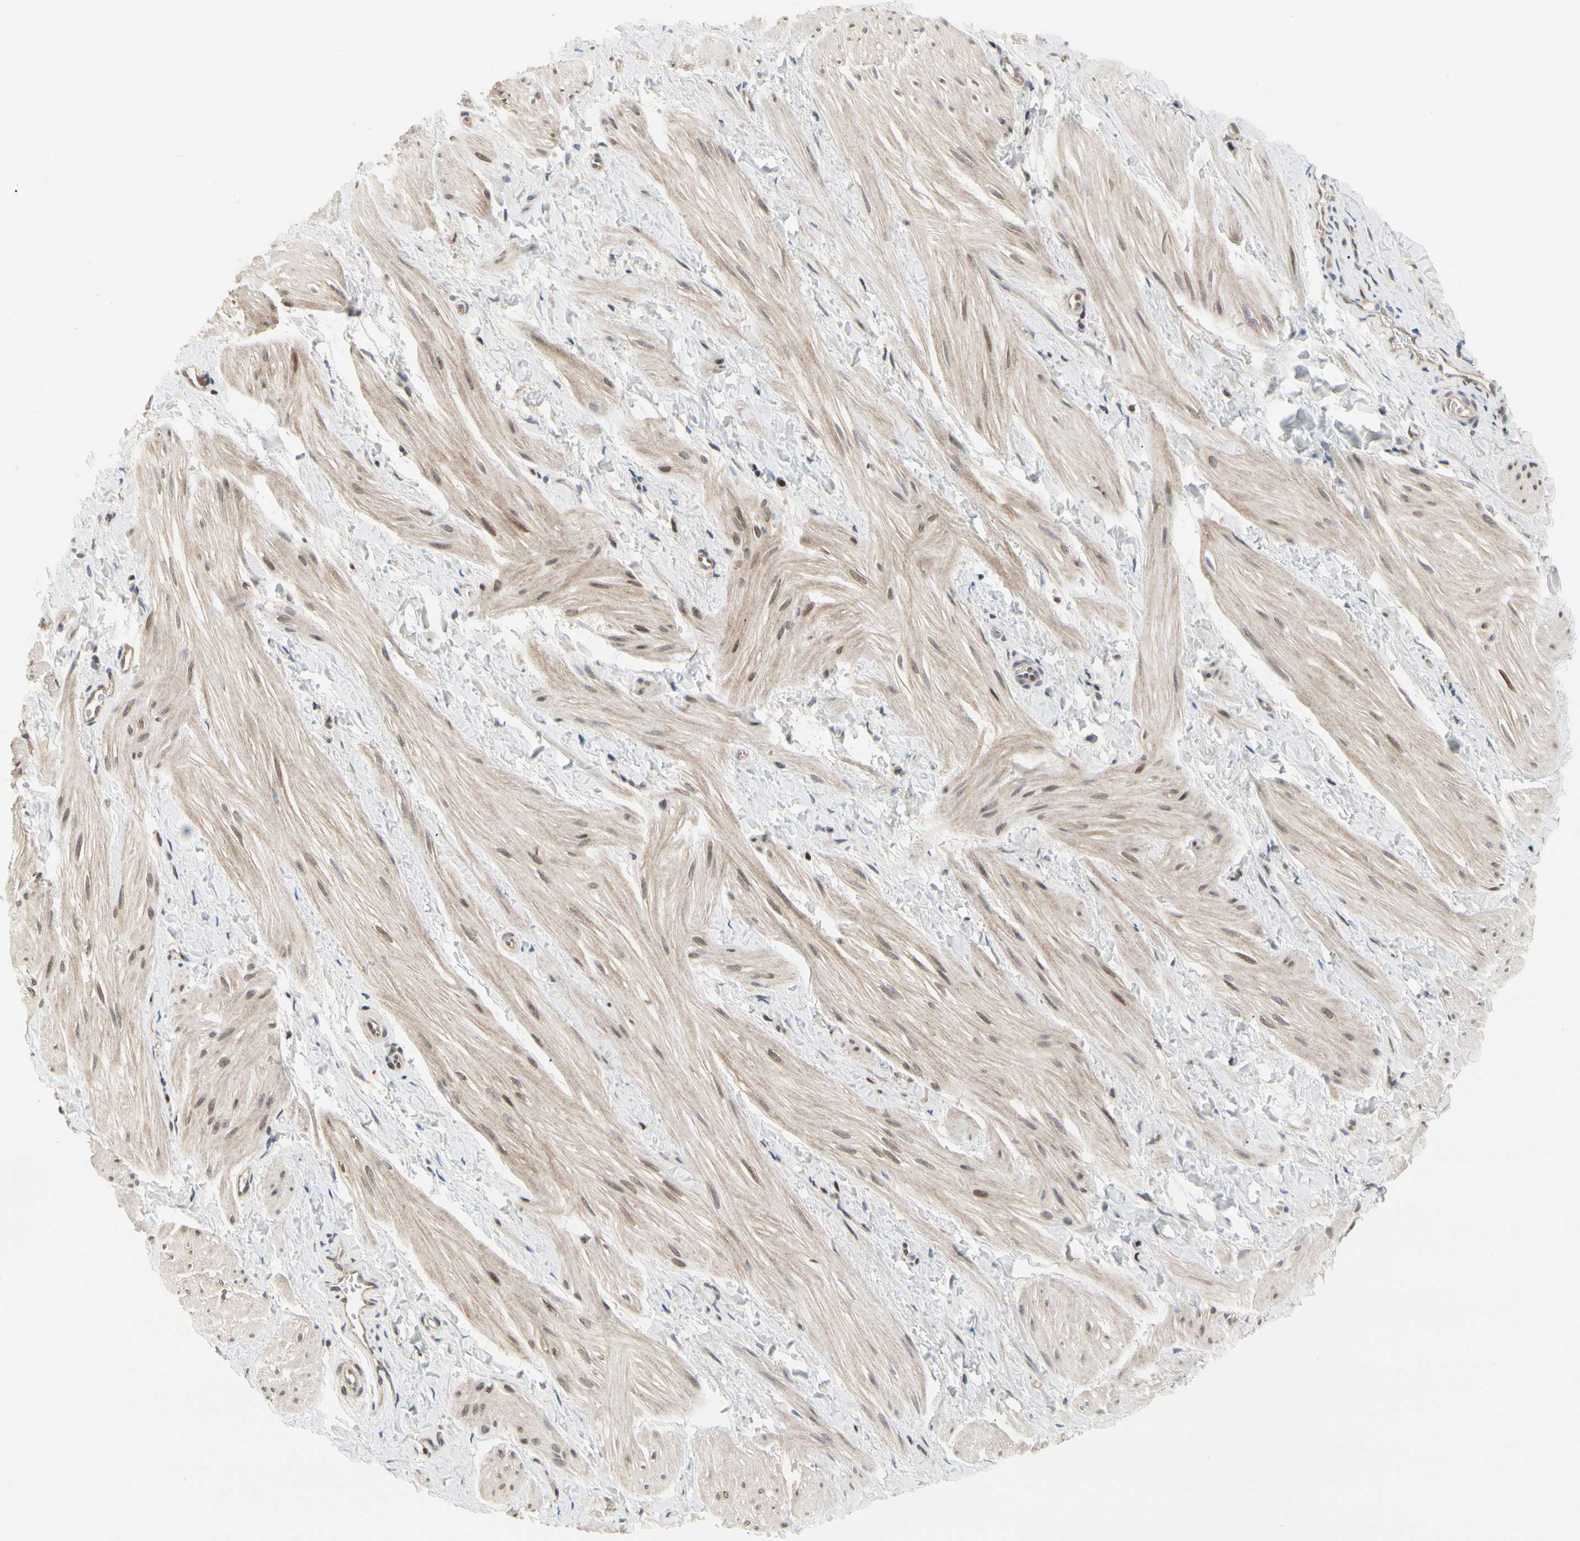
{"staining": {"intensity": "weak", "quantity": "25%-75%", "location": "cytoplasmic/membranous"}, "tissue": "smooth muscle", "cell_type": "Smooth muscle cells", "image_type": "normal", "snomed": [{"axis": "morphology", "description": "Normal tissue, NOS"}, {"axis": "topography", "description": "Smooth muscle"}], "caption": "Human smooth muscle stained with a brown dye exhibits weak cytoplasmic/membranous positive staining in about 25%-75% of smooth muscle cells.", "gene": "CDK5", "patient": {"sex": "male", "age": 16}}